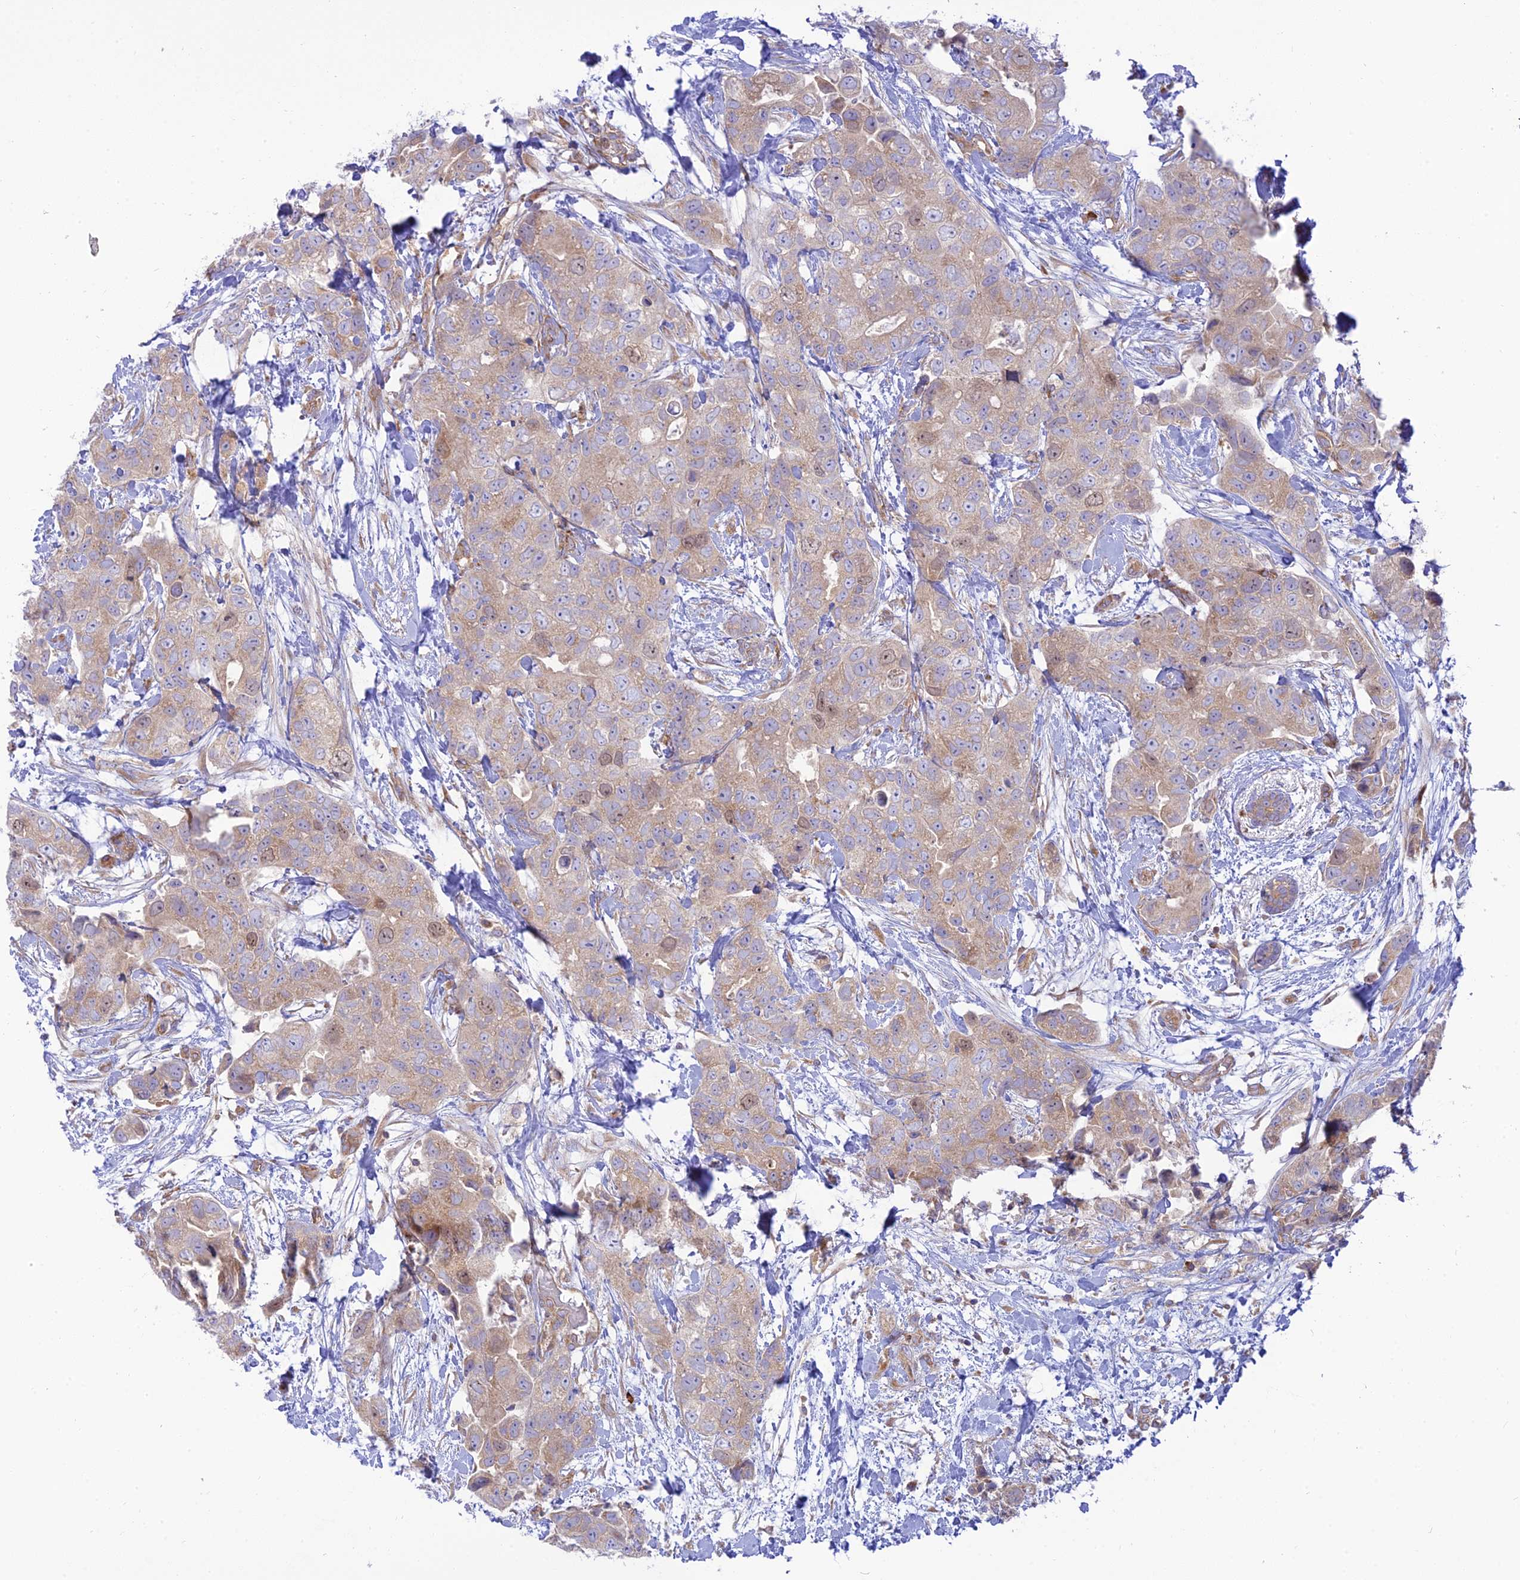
{"staining": {"intensity": "moderate", "quantity": "<25%", "location": "nuclear"}, "tissue": "breast cancer", "cell_type": "Tumor cells", "image_type": "cancer", "snomed": [{"axis": "morphology", "description": "Duct carcinoma"}, {"axis": "topography", "description": "Breast"}], "caption": "Breast cancer tissue demonstrates moderate nuclear expression in about <25% of tumor cells, visualized by immunohistochemistry.", "gene": "PIMREG", "patient": {"sex": "female", "age": 62}}